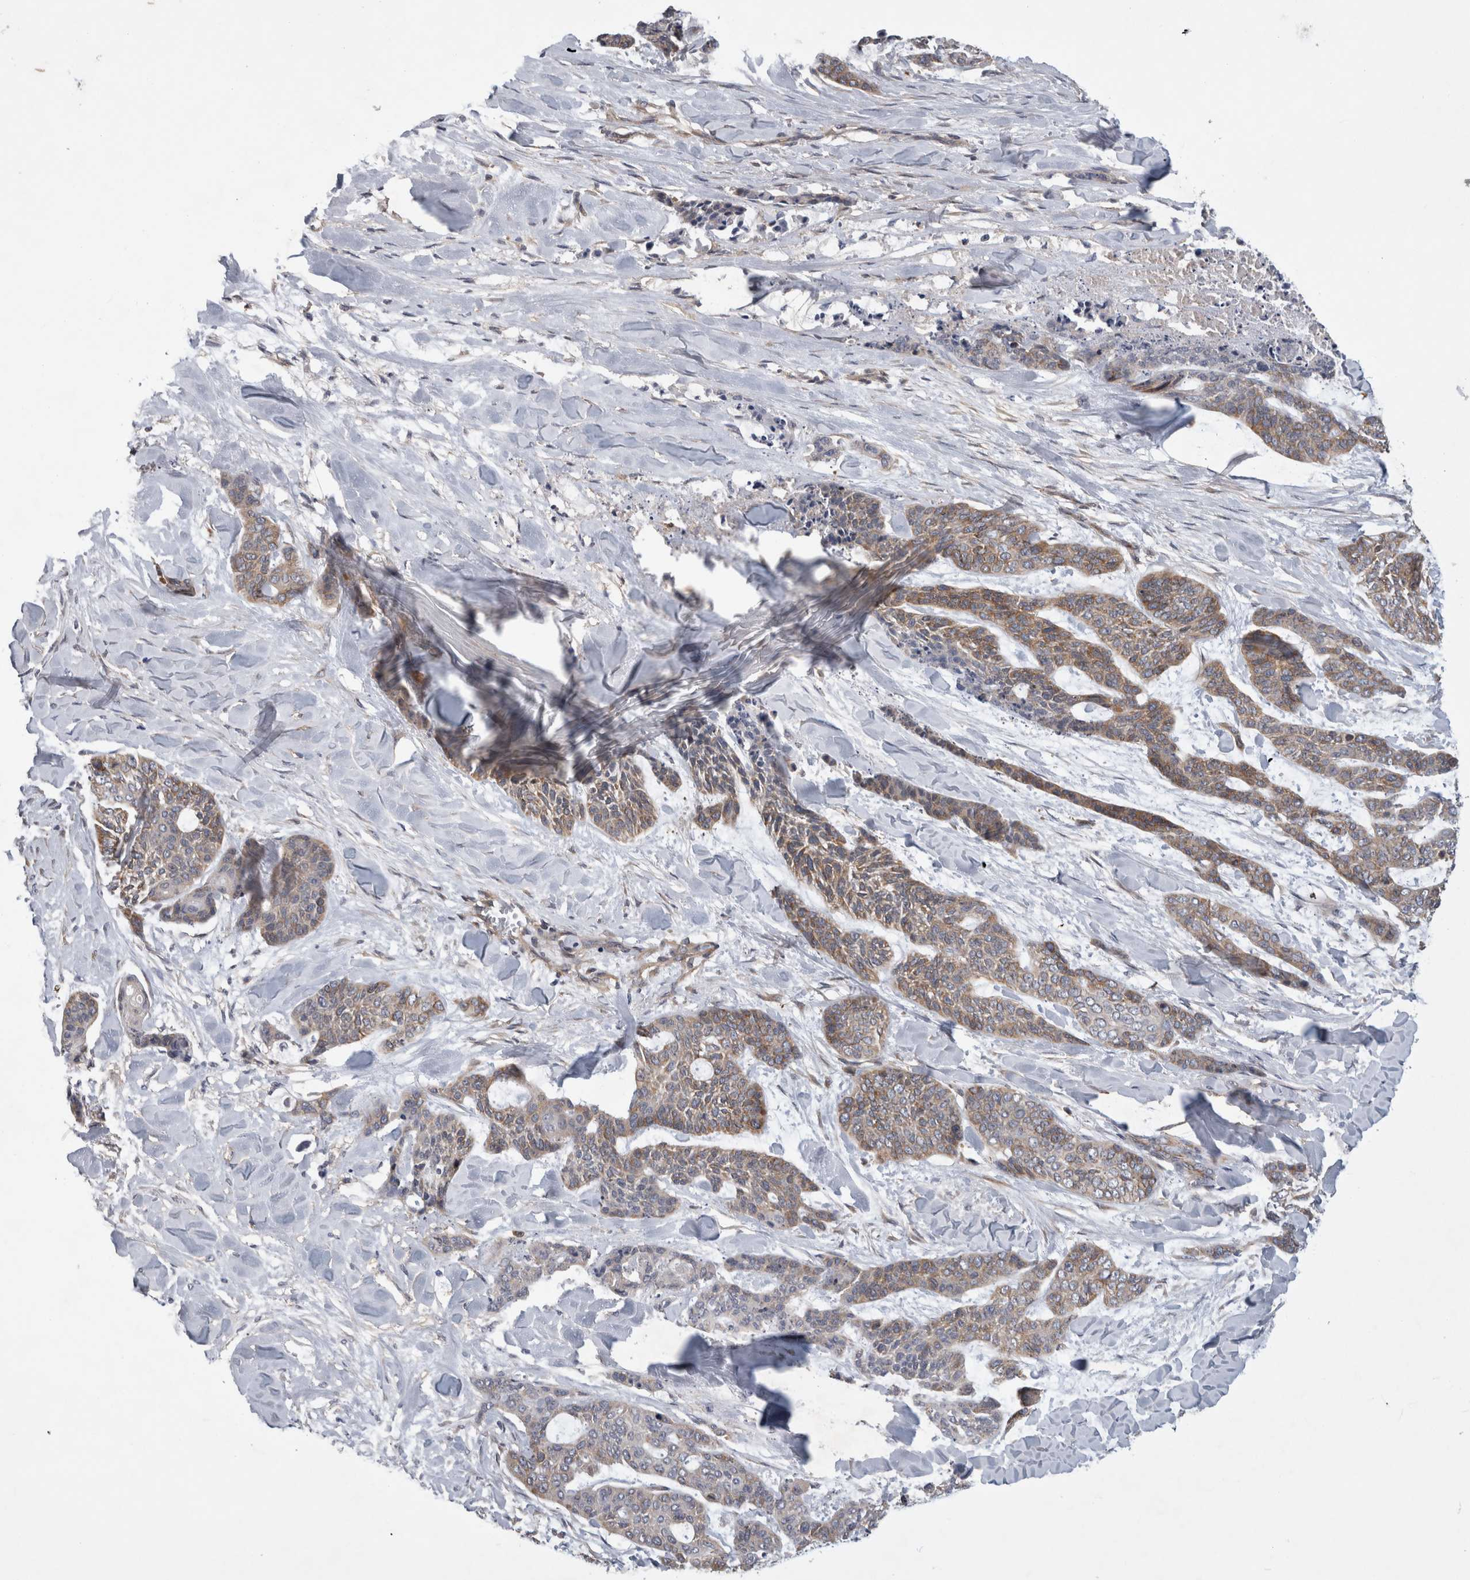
{"staining": {"intensity": "moderate", "quantity": ">75%", "location": "cytoplasmic/membranous"}, "tissue": "skin cancer", "cell_type": "Tumor cells", "image_type": "cancer", "snomed": [{"axis": "morphology", "description": "Basal cell carcinoma"}, {"axis": "topography", "description": "Skin"}], "caption": "Approximately >75% of tumor cells in basal cell carcinoma (skin) display moderate cytoplasmic/membranous protein expression as visualized by brown immunohistochemical staining.", "gene": "ANKFY1", "patient": {"sex": "female", "age": 64}}